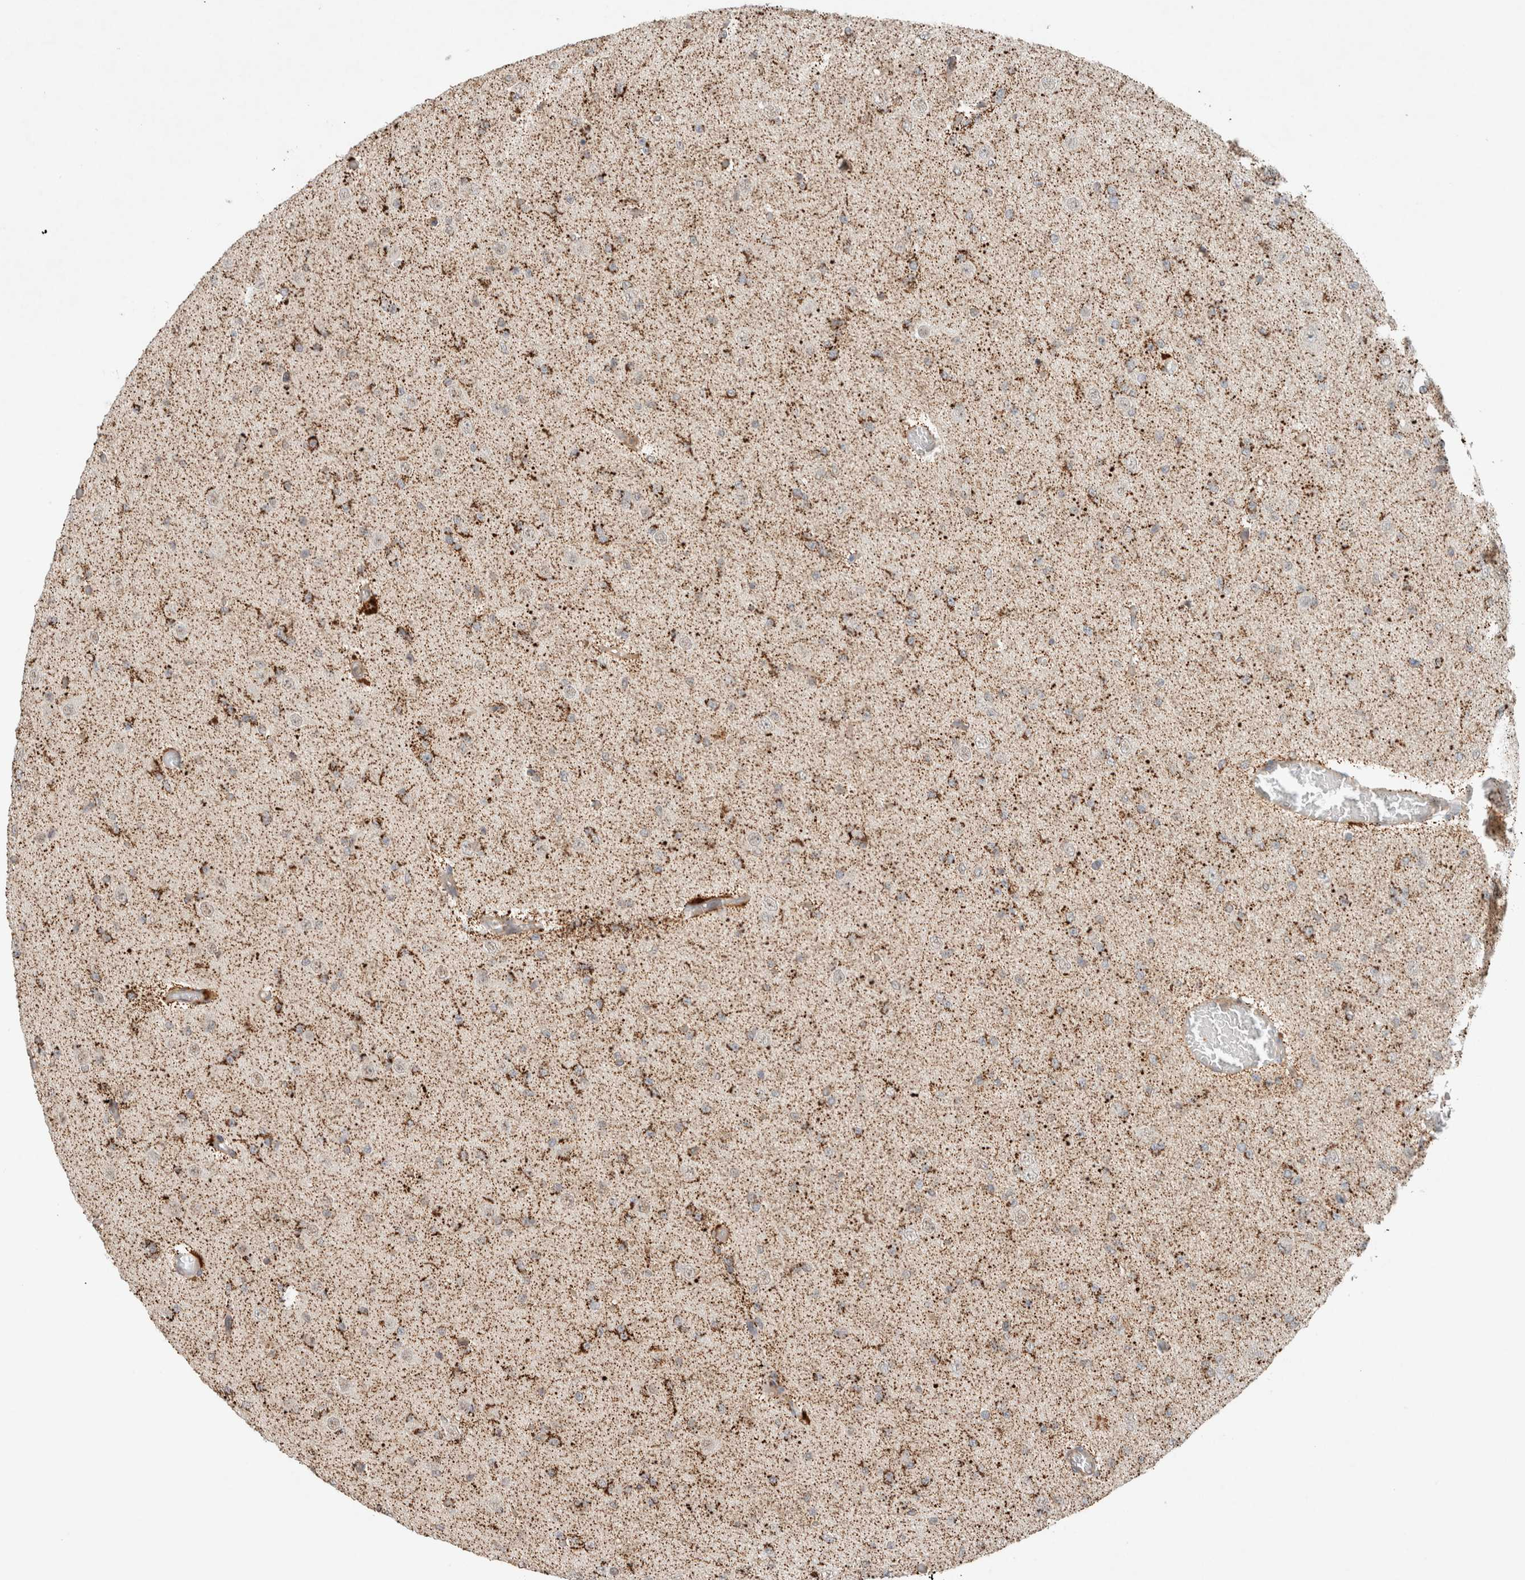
{"staining": {"intensity": "moderate", "quantity": "25%-75%", "location": "cytoplasmic/membranous"}, "tissue": "glioma", "cell_type": "Tumor cells", "image_type": "cancer", "snomed": [{"axis": "morphology", "description": "Glioma, malignant, Low grade"}, {"axis": "topography", "description": "Brain"}], "caption": "This is a histology image of immunohistochemistry staining of glioma, which shows moderate staining in the cytoplasmic/membranous of tumor cells.", "gene": "CAAP1", "patient": {"sex": "female", "age": 22}}